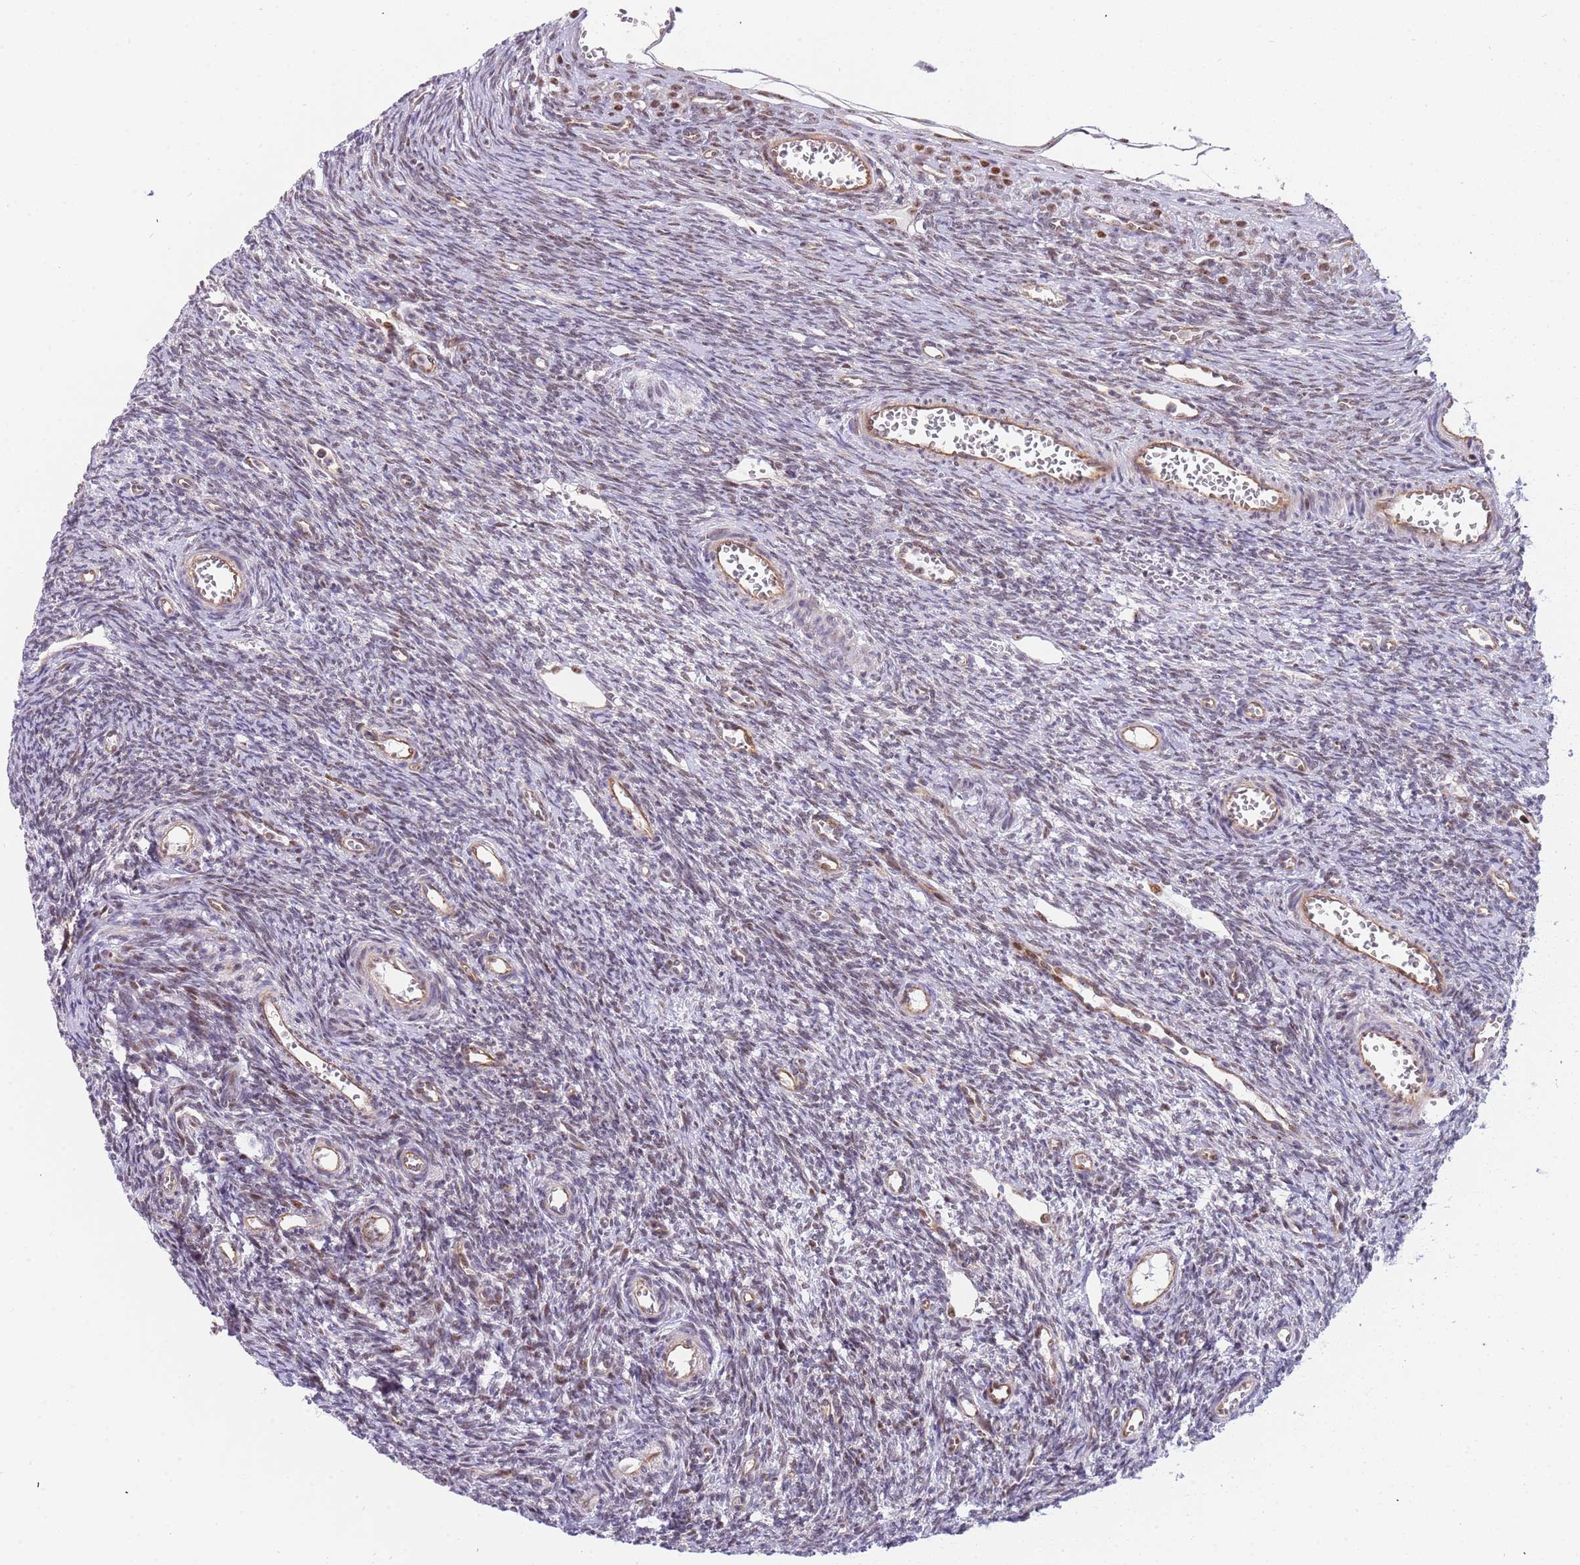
{"staining": {"intensity": "negative", "quantity": "none", "location": "none"}, "tissue": "ovary", "cell_type": "Ovarian stroma cells", "image_type": "normal", "snomed": [{"axis": "morphology", "description": "Normal tissue, NOS"}, {"axis": "topography", "description": "Ovary"}], "caption": "The IHC image has no significant positivity in ovarian stroma cells of ovary. (Stains: DAB (3,3'-diaminobenzidine) IHC with hematoxylin counter stain, Microscopy: brightfield microscopy at high magnification).", "gene": "LRMDA", "patient": {"sex": "female", "age": 39}}